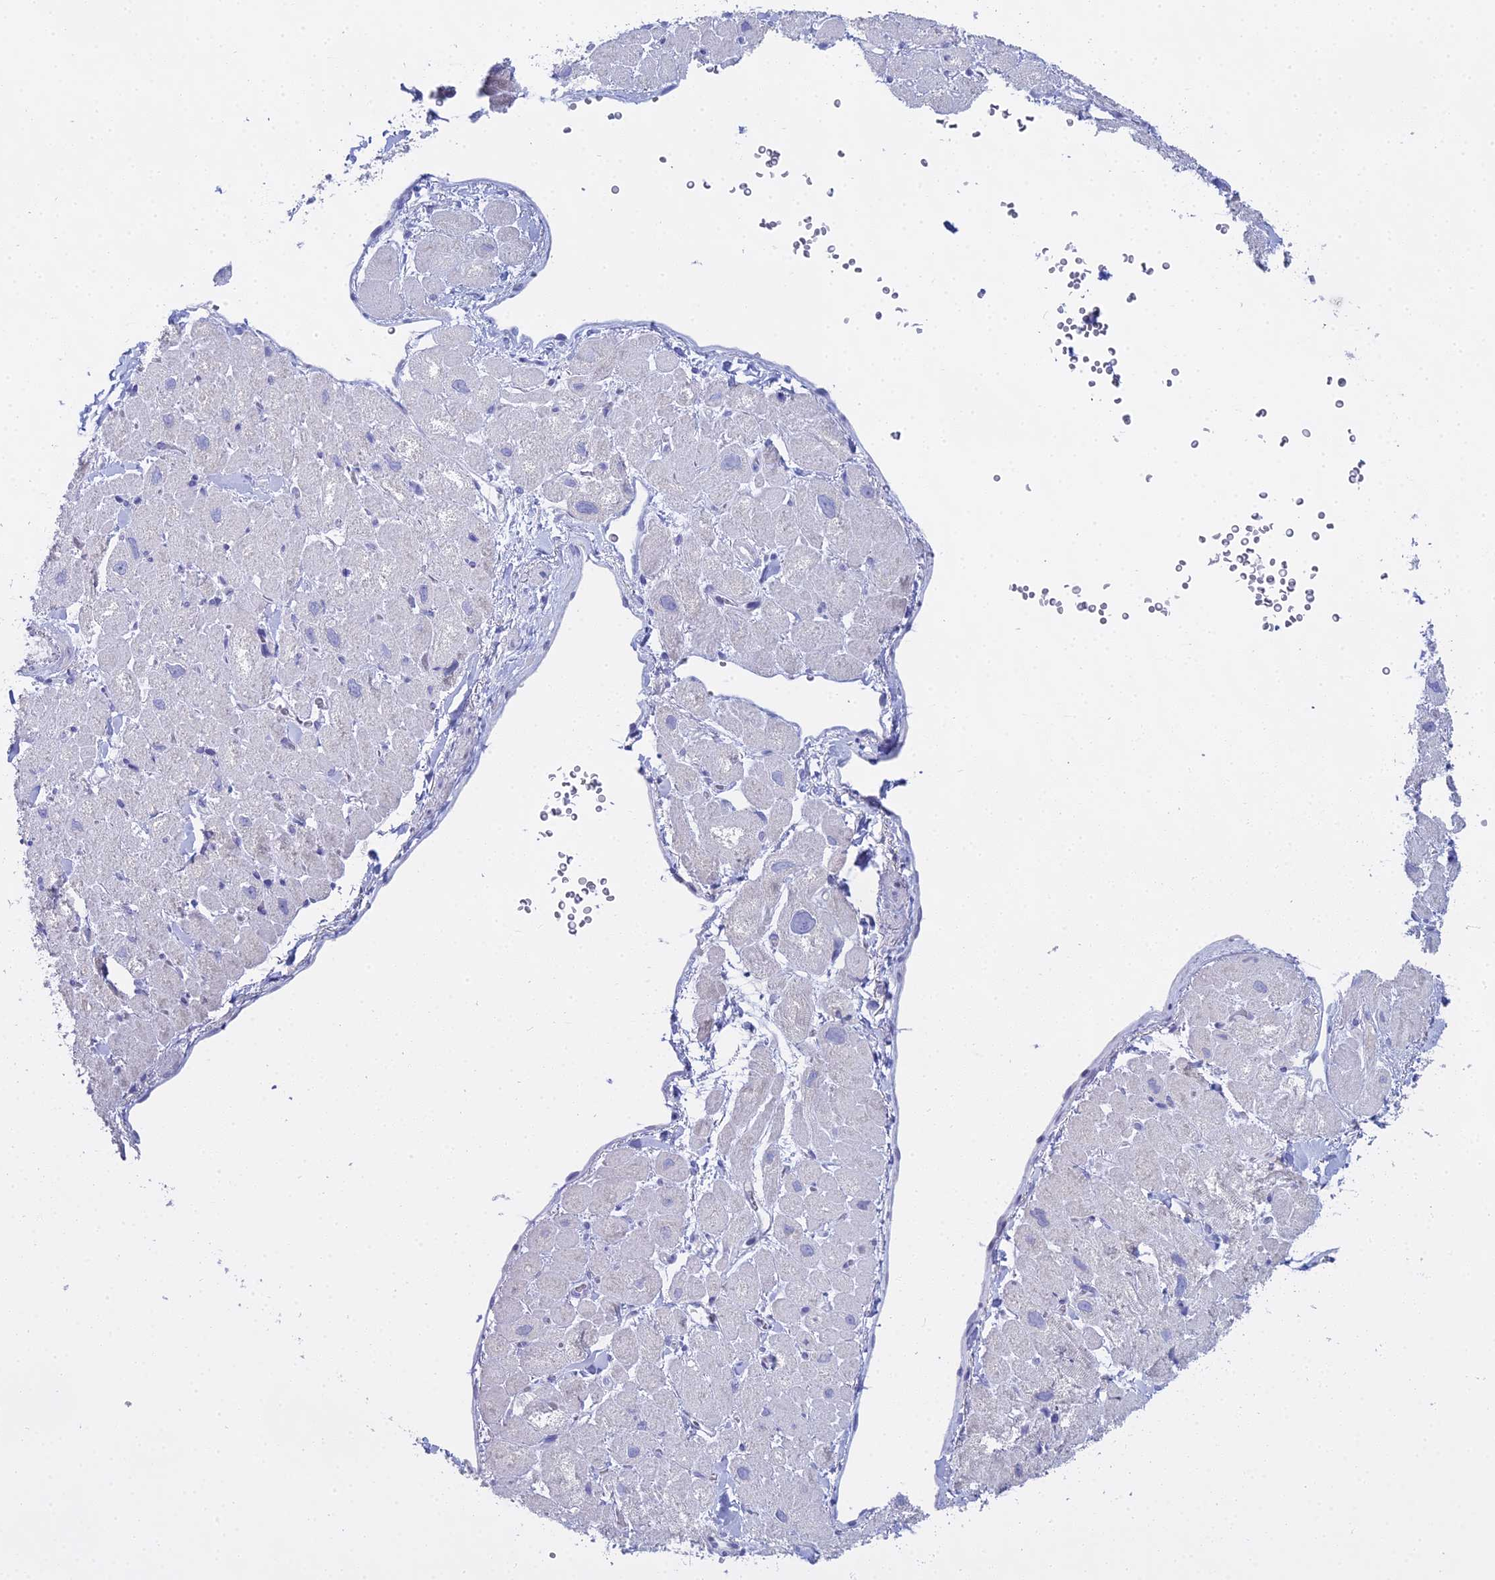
{"staining": {"intensity": "negative", "quantity": "none", "location": "none"}, "tissue": "heart muscle", "cell_type": "Cardiomyocytes", "image_type": "normal", "snomed": [{"axis": "morphology", "description": "Normal tissue, NOS"}, {"axis": "topography", "description": "Heart"}], "caption": "DAB immunohistochemical staining of unremarkable heart muscle shows no significant positivity in cardiomyocytes. (DAB (3,3'-diaminobenzidine) immunohistochemistry, high magnification).", "gene": "S100A7", "patient": {"sex": "male", "age": 65}}